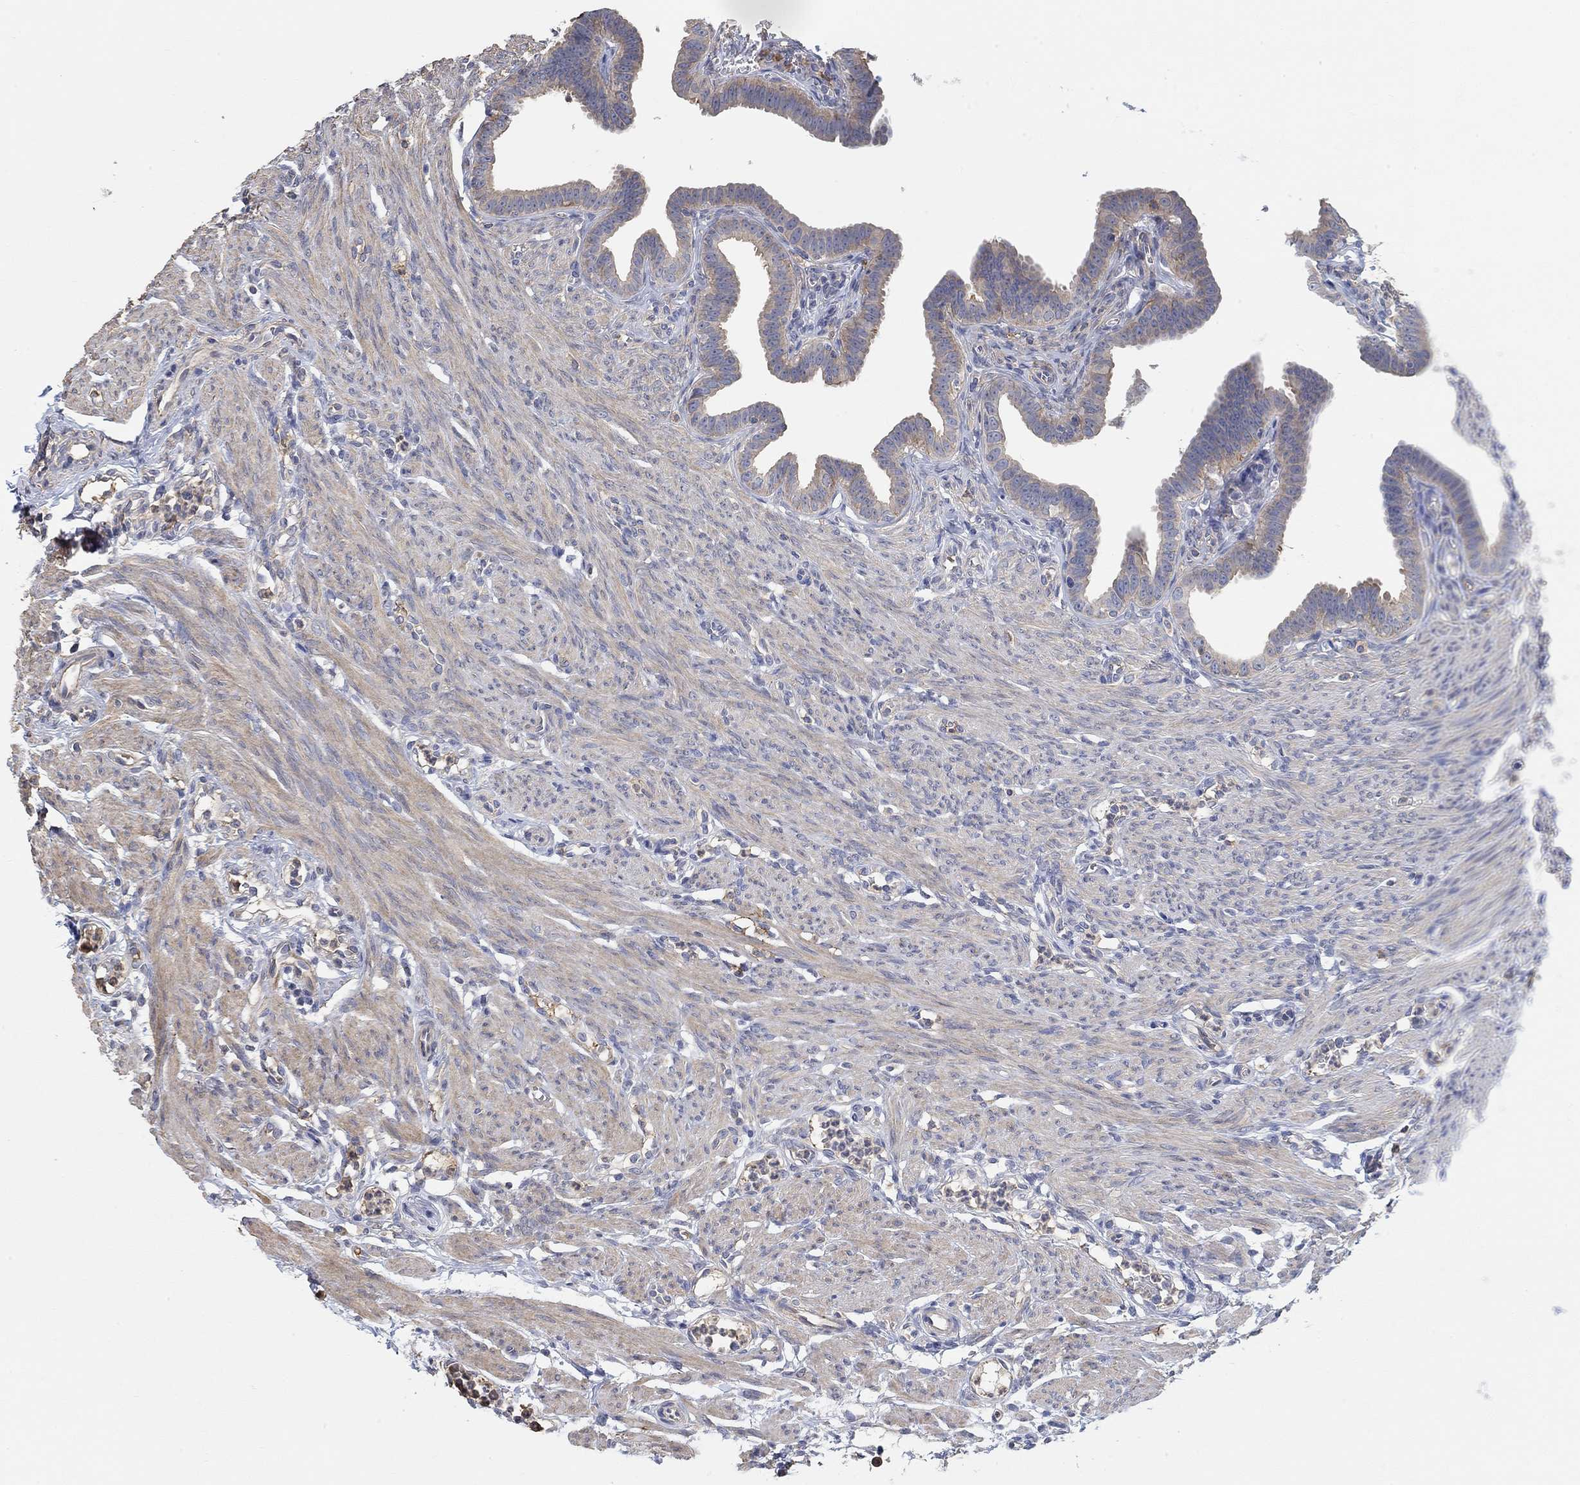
{"staining": {"intensity": "moderate", "quantity": "<25%", "location": "cytoplasmic/membranous"}, "tissue": "fallopian tube", "cell_type": "Glandular cells", "image_type": "normal", "snomed": [{"axis": "morphology", "description": "Normal tissue, NOS"}, {"axis": "topography", "description": "Fallopian tube"}, {"axis": "topography", "description": "Ovary"}], "caption": "Fallopian tube stained with IHC displays moderate cytoplasmic/membranous positivity in about <25% of glandular cells.", "gene": "SYT16", "patient": {"sex": "female", "age": 33}}